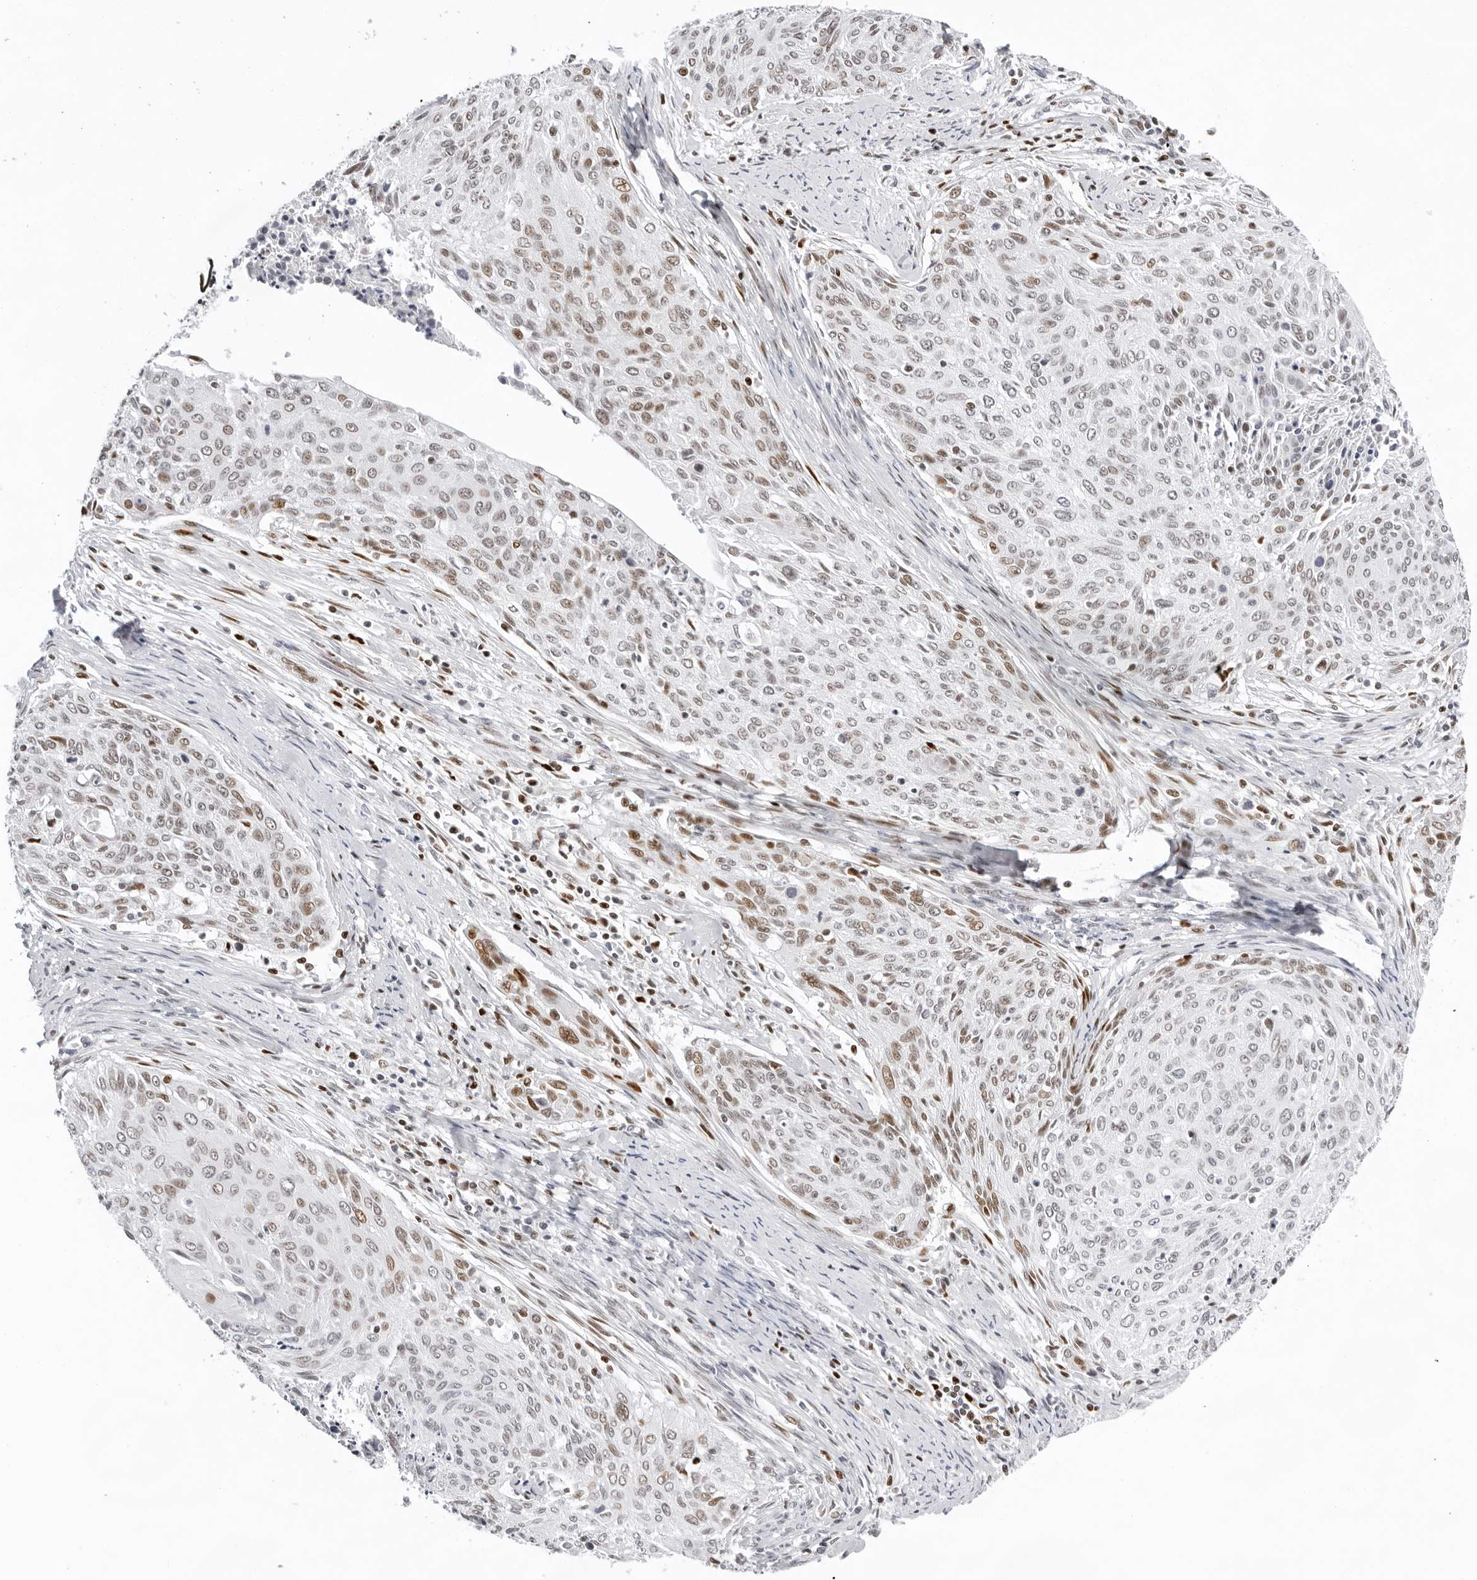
{"staining": {"intensity": "moderate", "quantity": "25%-75%", "location": "nuclear"}, "tissue": "cervical cancer", "cell_type": "Tumor cells", "image_type": "cancer", "snomed": [{"axis": "morphology", "description": "Squamous cell carcinoma, NOS"}, {"axis": "topography", "description": "Cervix"}], "caption": "This histopathology image exhibits immunohistochemistry (IHC) staining of squamous cell carcinoma (cervical), with medium moderate nuclear positivity in about 25%-75% of tumor cells.", "gene": "OGG1", "patient": {"sex": "female", "age": 55}}